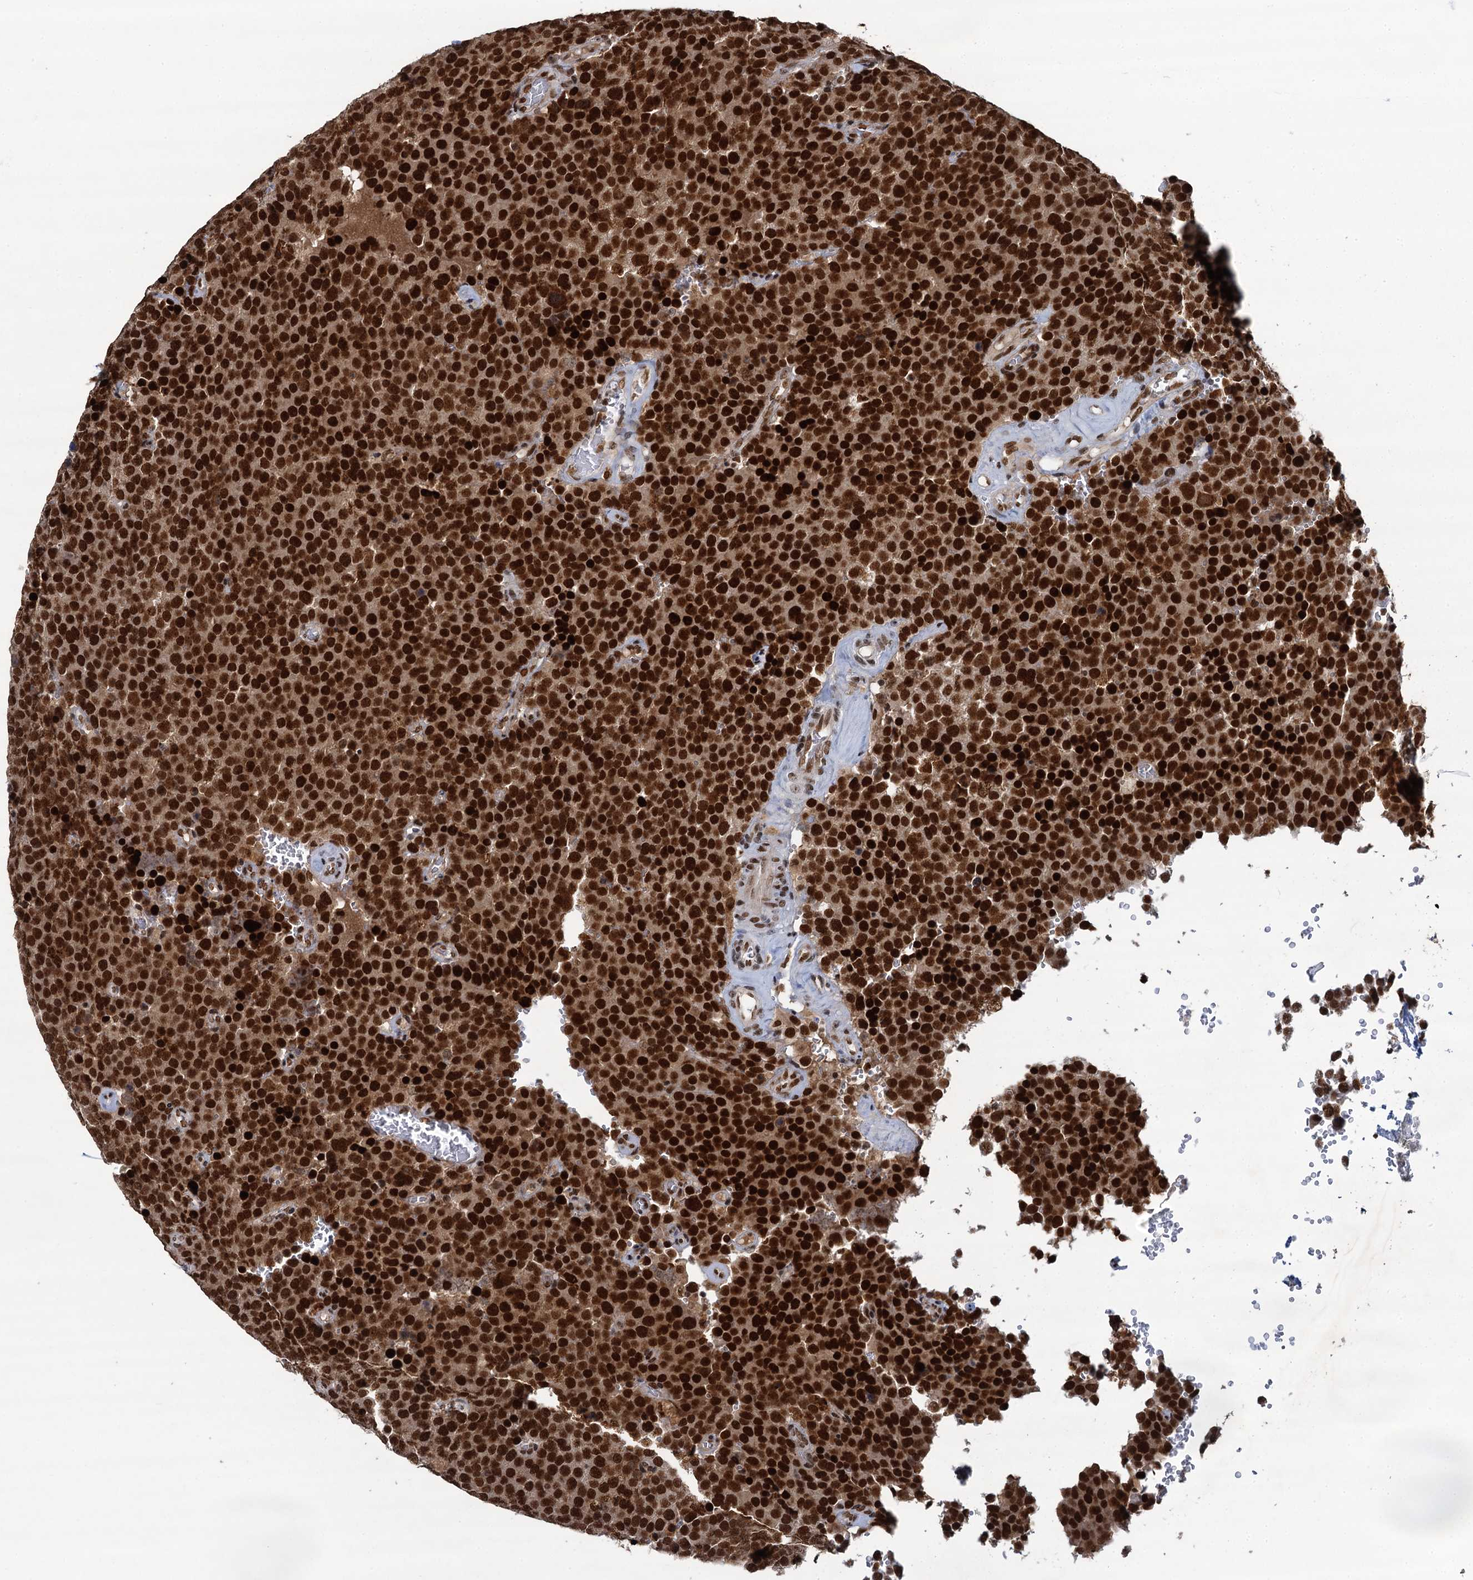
{"staining": {"intensity": "strong", "quantity": ">75%", "location": "nuclear"}, "tissue": "testis cancer", "cell_type": "Tumor cells", "image_type": "cancer", "snomed": [{"axis": "morphology", "description": "Seminoma, NOS"}, {"axis": "topography", "description": "Testis"}], "caption": "Immunohistochemical staining of testis cancer reveals high levels of strong nuclear protein positivity in about >75% of tumor cells.", "gene": "PPHLN1", "patient": {"sex": "male", "age": 71}}